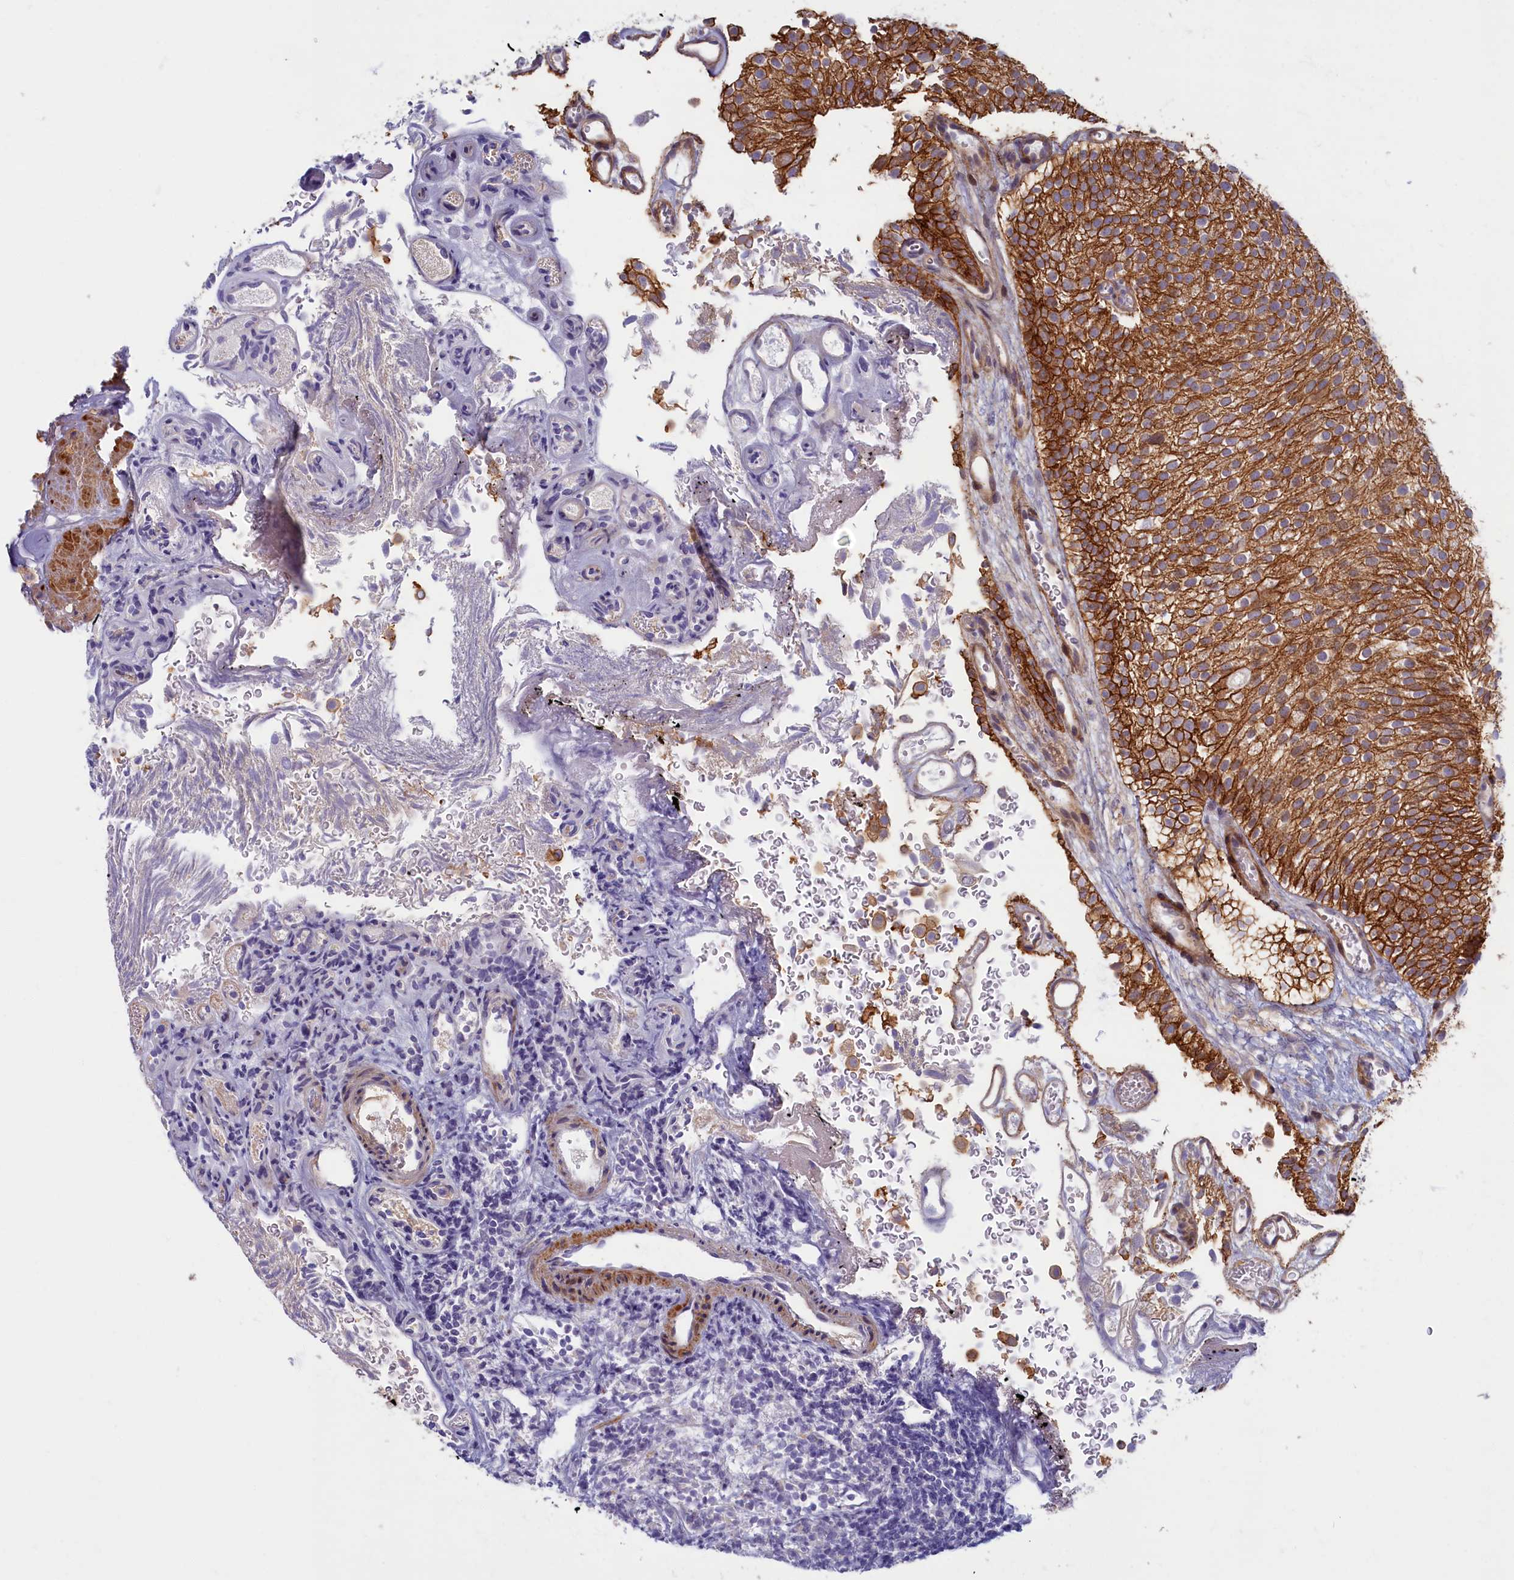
{"staining": {"intensity": "moderate", "quantity": ">75%", "location": "cytoplasmic/membranous"}, "tissue": "urothelial cancer", "cell_type": "Tumor cells", "image_type": "cancer", "snomed": [{"axis": "morphology", "description": "Urothelial carcinoma, Low grade"}, {"axis": "topography", "description": "Urinary bladder"}], "caption": "Tumor cells exhibit medium levels of moderate cytoplasmic/membranous staining in approximately >75% of cells in human low-grade urothelial carcinoma.", "gene": "TRPM4", "patient": {"sex": "male", "age": 78}}